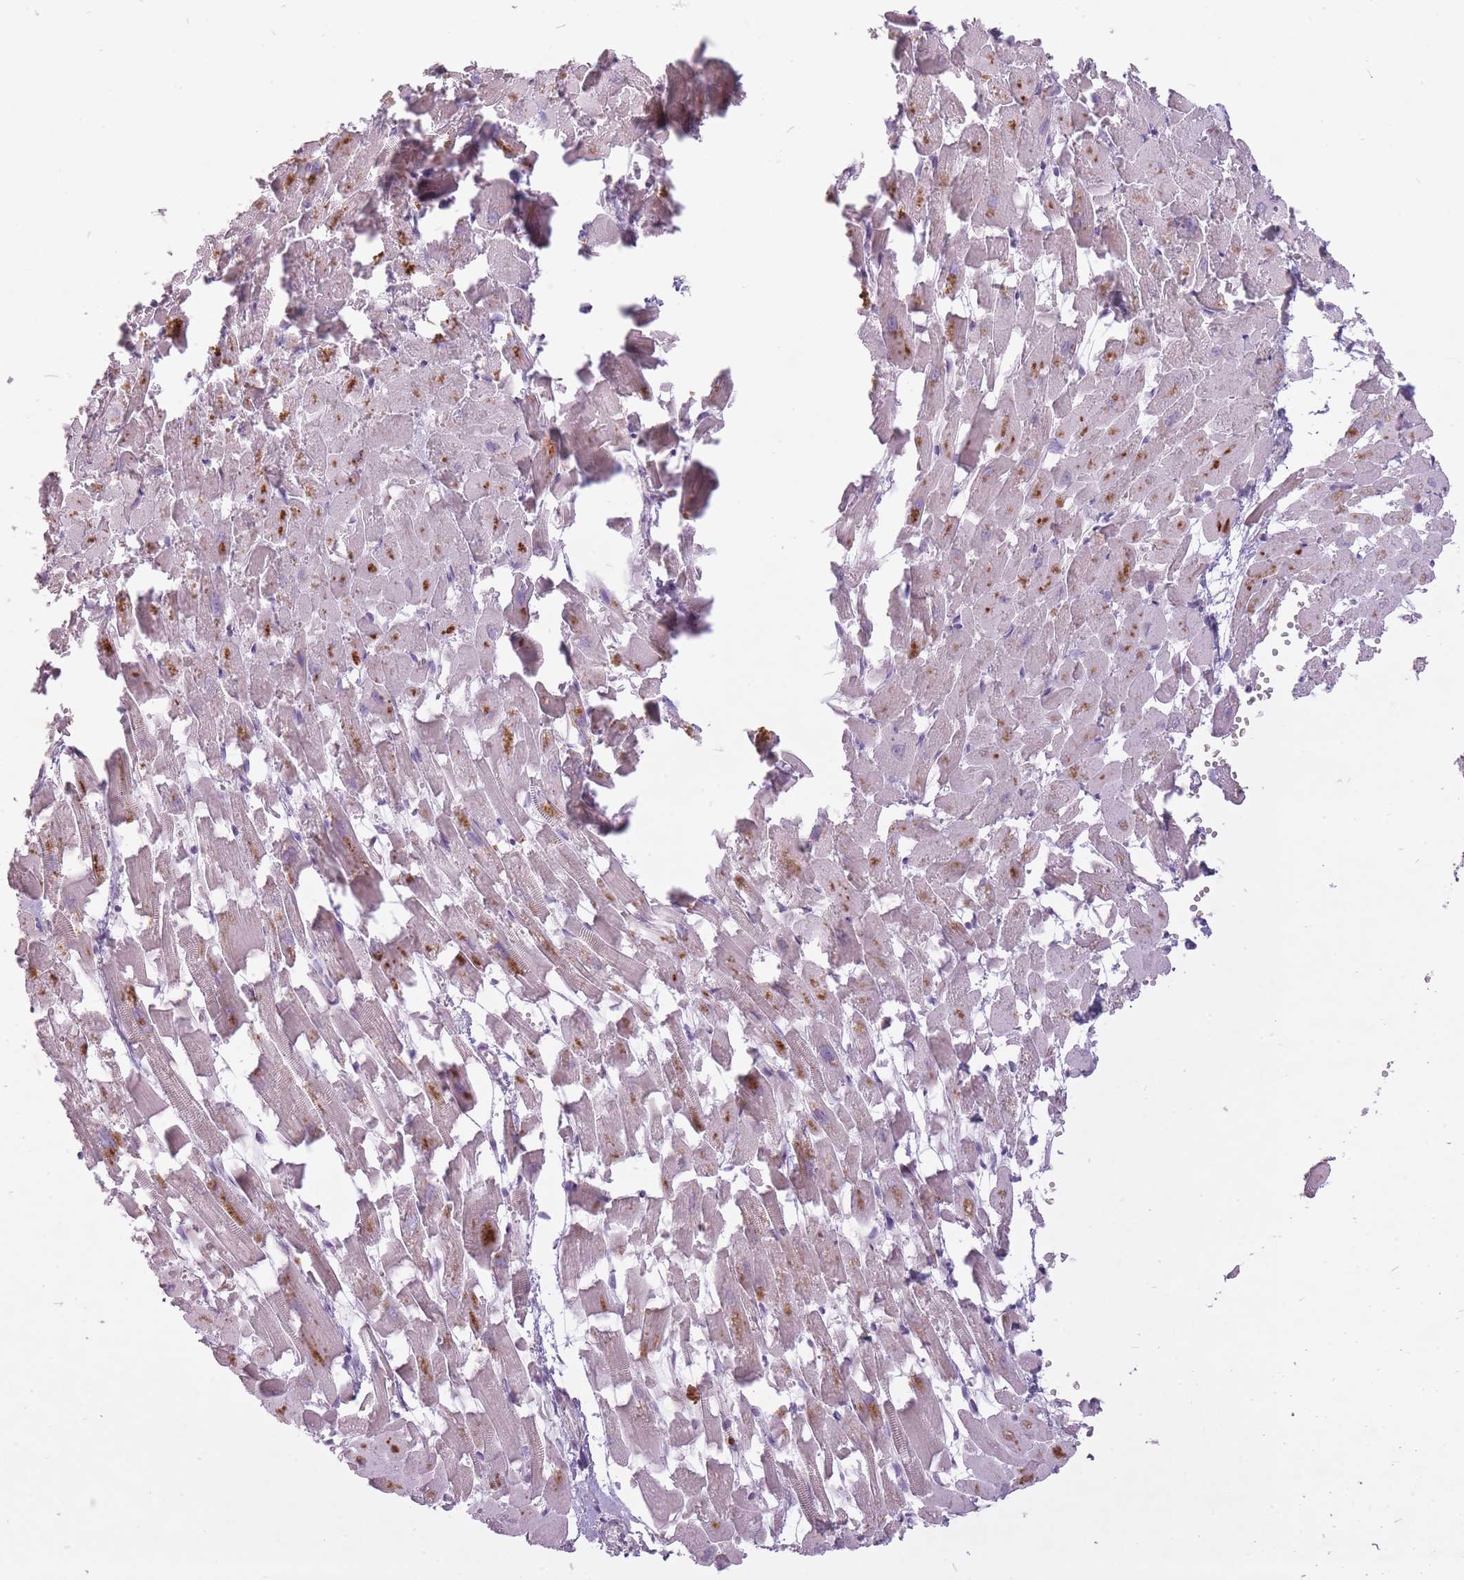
{"staining": {"intensity": "moderate", "quantity": "<25%", "location": "cytoplasmic/membranous"}, "tissue": "heart muscle", "cell_type": "Cardiomyocytes", "image_type": "normal", "snomed": [{"axis": "morphology", "description": "Normal tissue, NOS"}, {"axis": "topography", "description": "Heart"}], "caption": "Human heart muscle stained for a protein (brown) reveals moderate cytoplasmic/membranous positive positivity in approximately <25% of cardiomyocytes.", "gene": "FAM43B", "patient": {"sex": "female", "age": 64}}